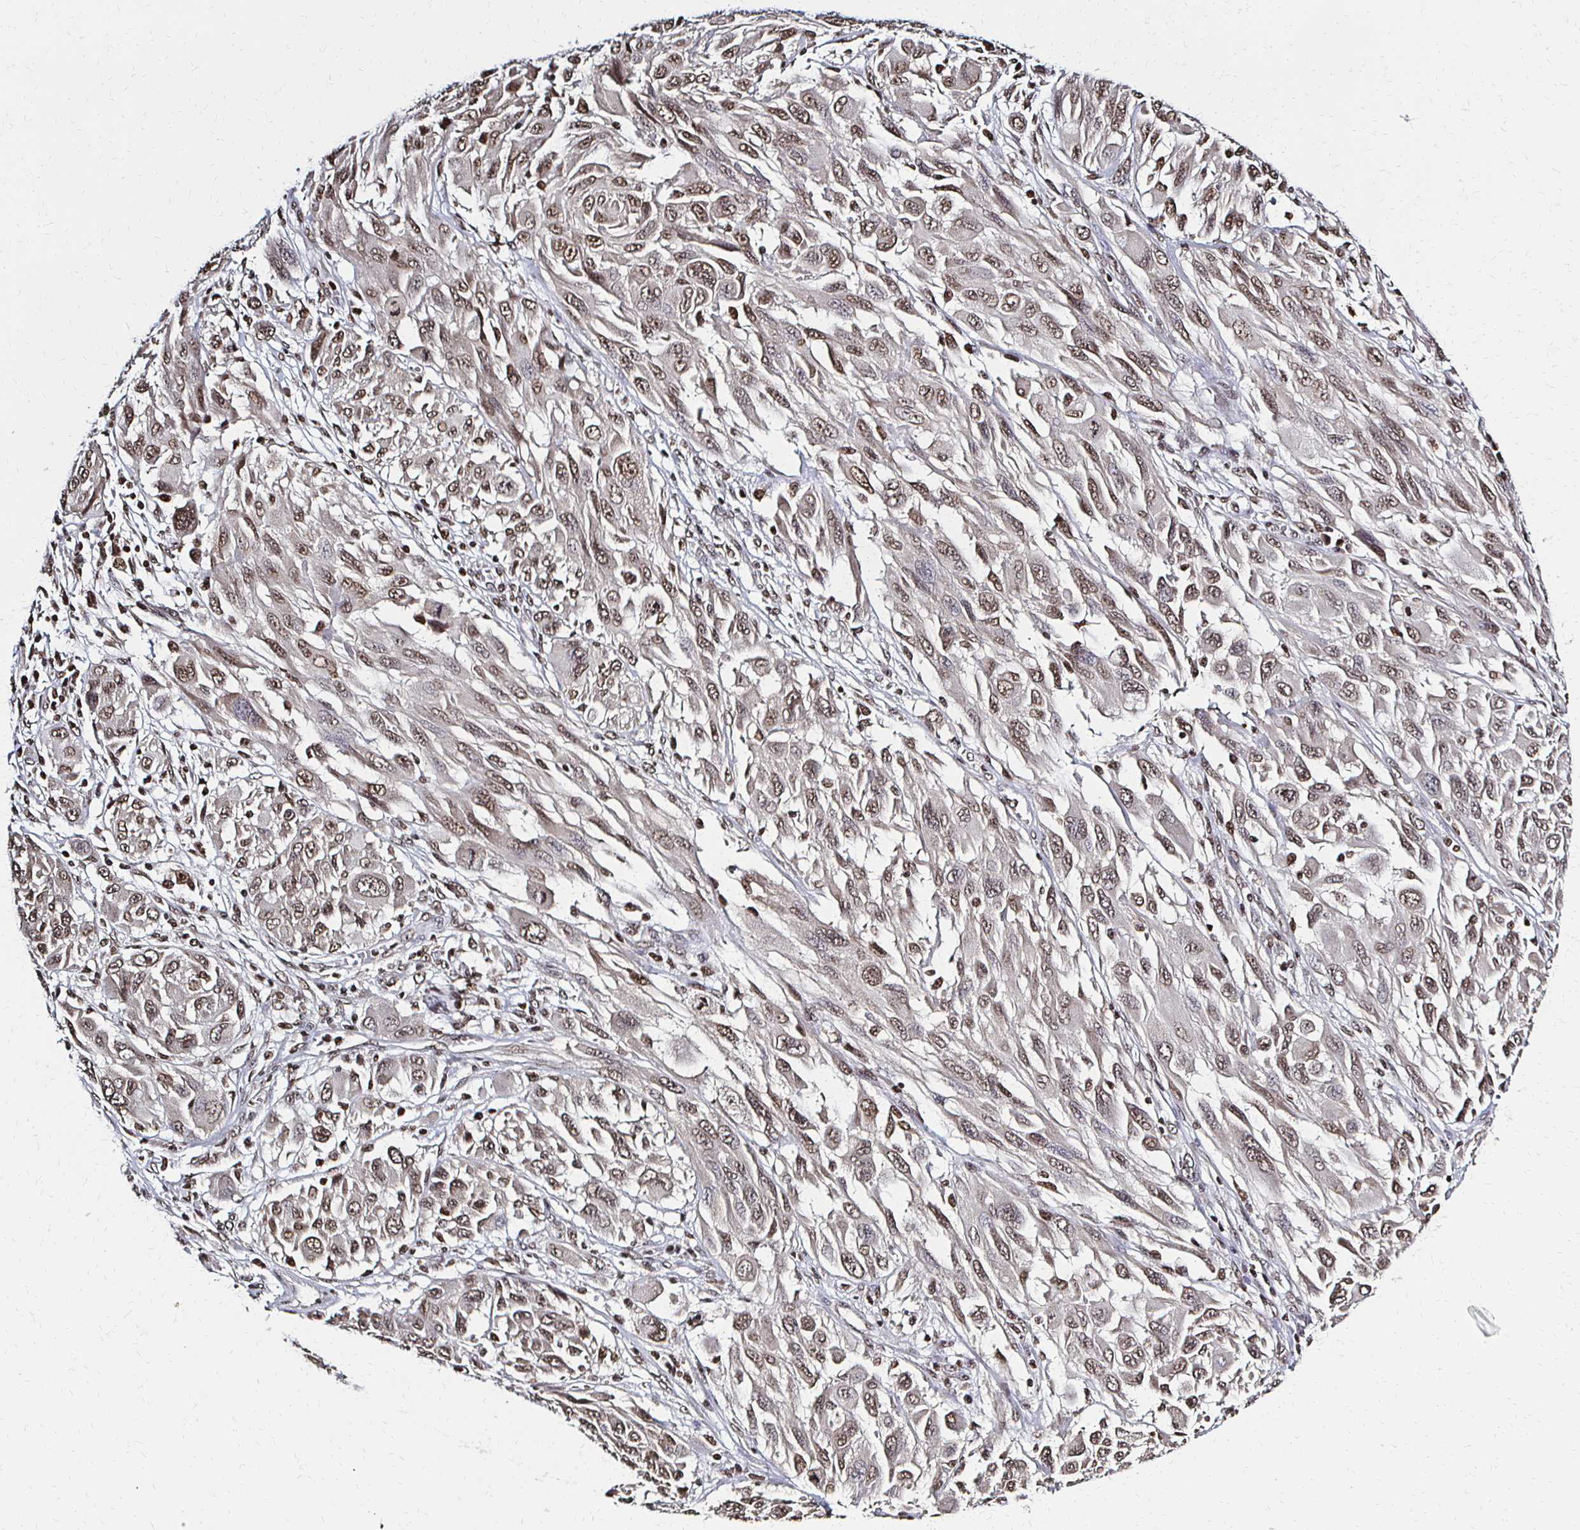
{"staining": {"intensity": "moderate", "quantity": ">75%", "location": "nuclear"}, "tissue": "melanoma", "cell_type": "Tumor cells", "image_type": "cancer", "snomed": [{"axis": "morphology", "description": "Malignant melanoma, NOS"}, {"axis": "topography", "description": "Skin"}], "caption": "Tumor cells reveal moderate nuclear positivity in about >75% of cells in malignant melanoma.", "gene": "HOXA9", "patient": {"sex": "female", "age": 91}}